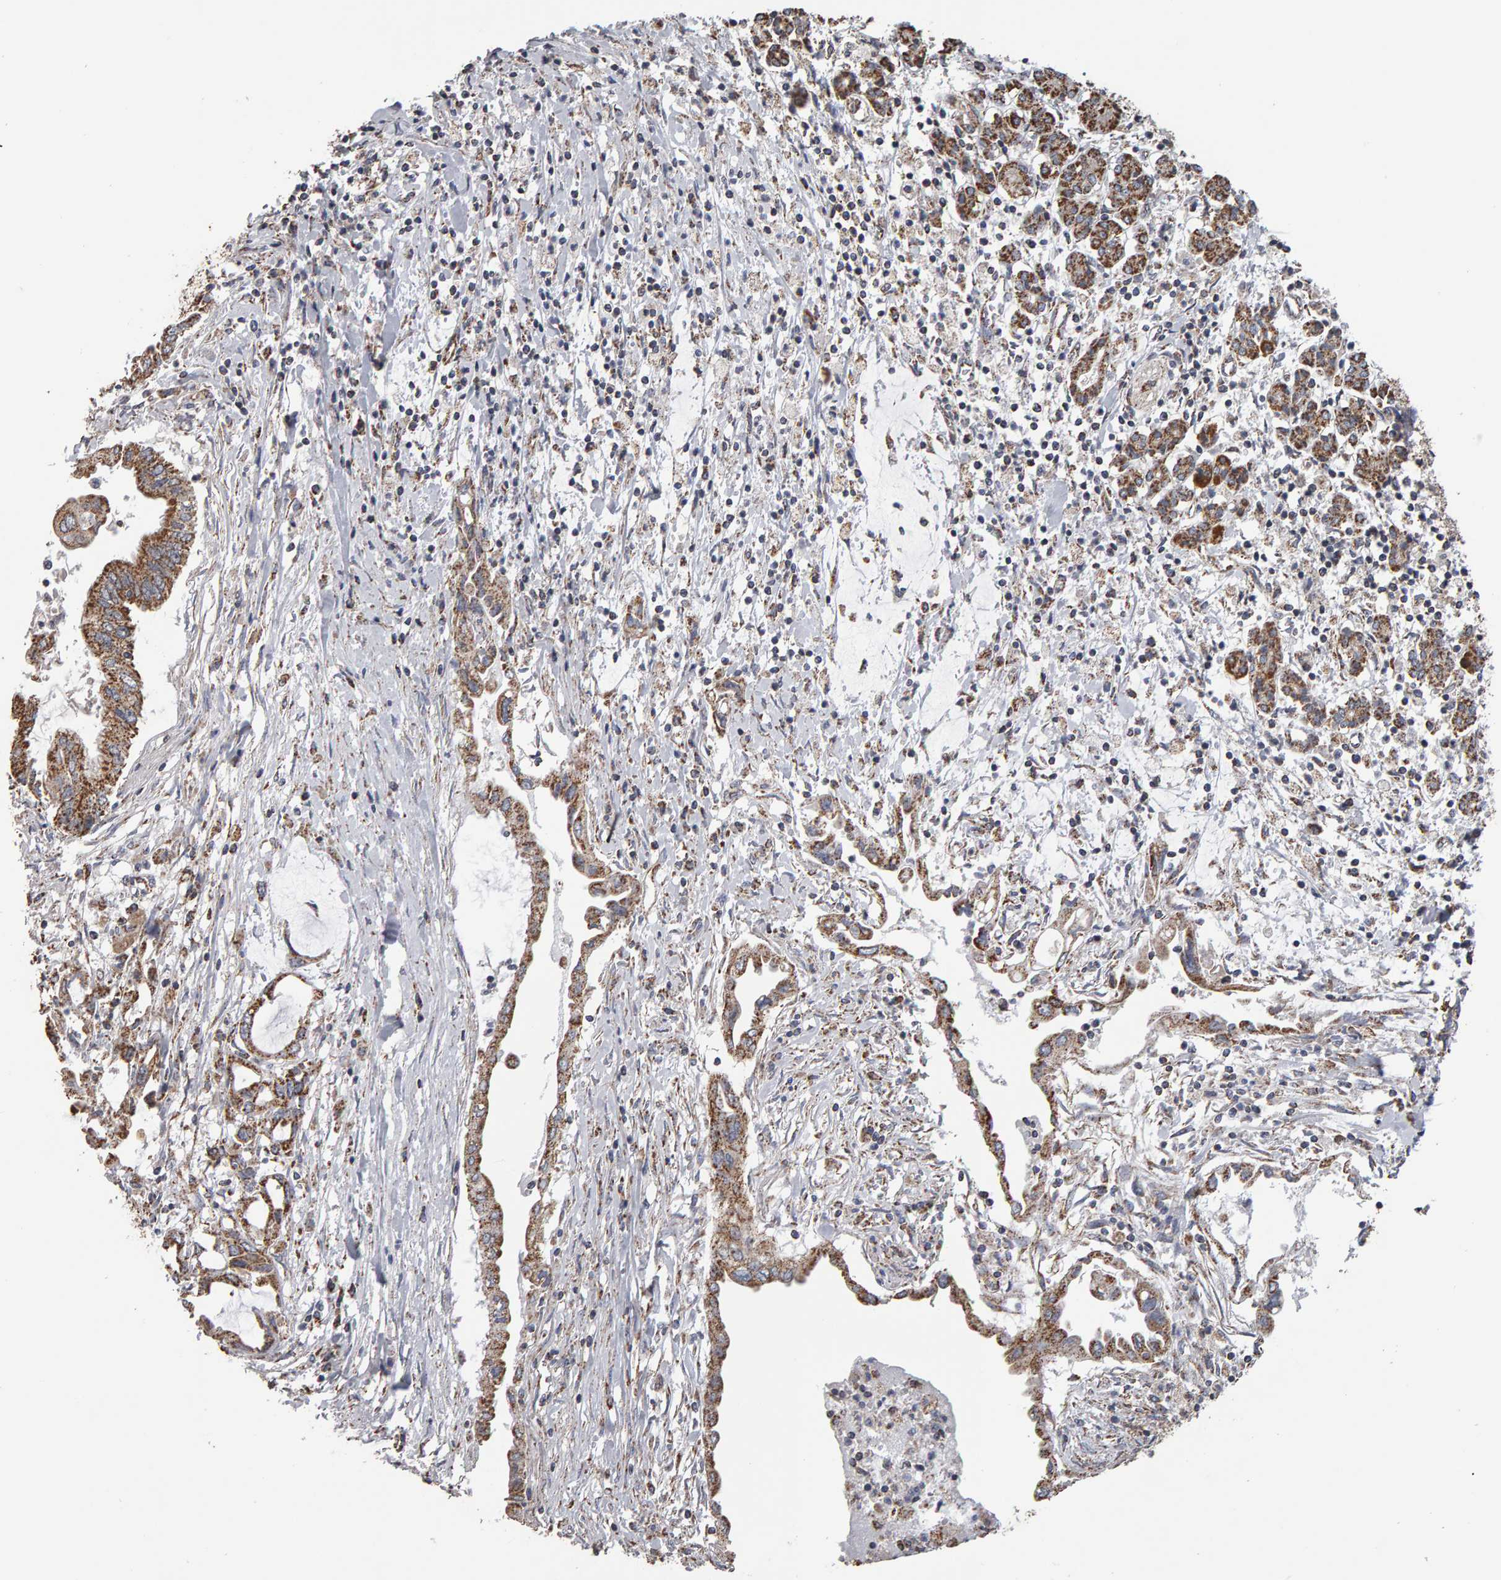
{"staining": {"intensity": "moderate", "quantity": ">75%", "location": "cytoplasmic/membranous"}, "tissue": "pancreatic cancer", "cell_type": "Tumor cells", "image_type": "cancer", "snomed": [{"axis": "morphology", "description": "Adenocarcinoma, NOS"}, {"axis": "topography", "description": "Pancreas"}], "caption": "IHC photomicrograph of human pancreatic adenocarcinoma stained for a protein (brown), which reveals medium levels of moderate cytoplasmic/membranous expression in approximately >75% of tumor cells.", "gene": "TOM1L1", "patient": {"sex": "female", "age": 57}}